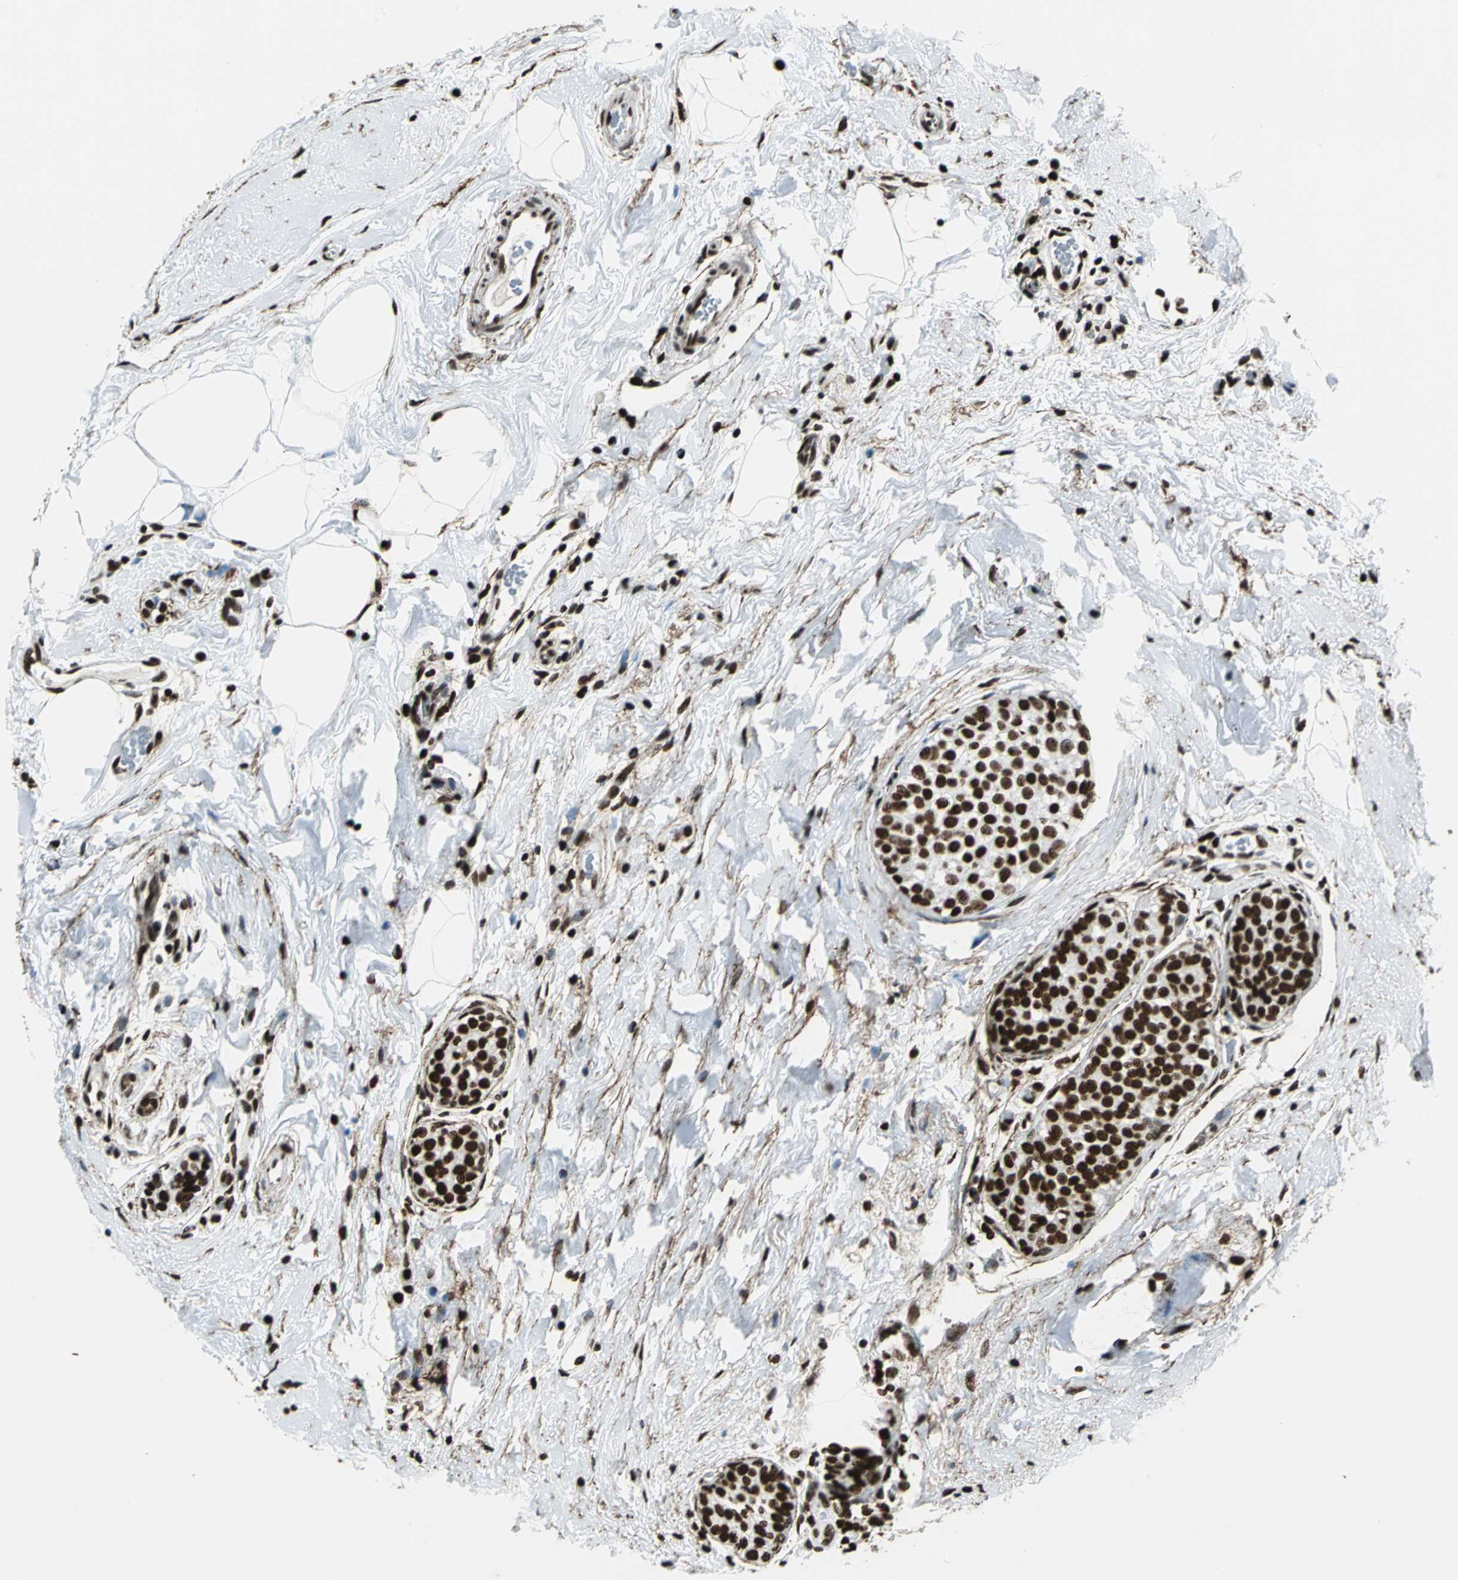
{"staining": {"intensity": "strong", "quantity": ">75%", "location": "nuclear"}, "tissue": "breast cancer", "cell_type": "Tumor cells", "image_type": "cancer", "snomed": [{"axis": "morphology", "description": "Lobular carcinoma, in situ"}, {"axis": "morphology", "description": "Lobular carcinoma"}, {"axis": "topography", "description": "Breast"}], "caption": "Protein analysis of breast cancer (lobular carcinoma in situ) tissue shows strong nuclear expression in approximately >75% of tumor cells.", "gene": "APEX1", "patient": {"sex": "female", "age": 41}}